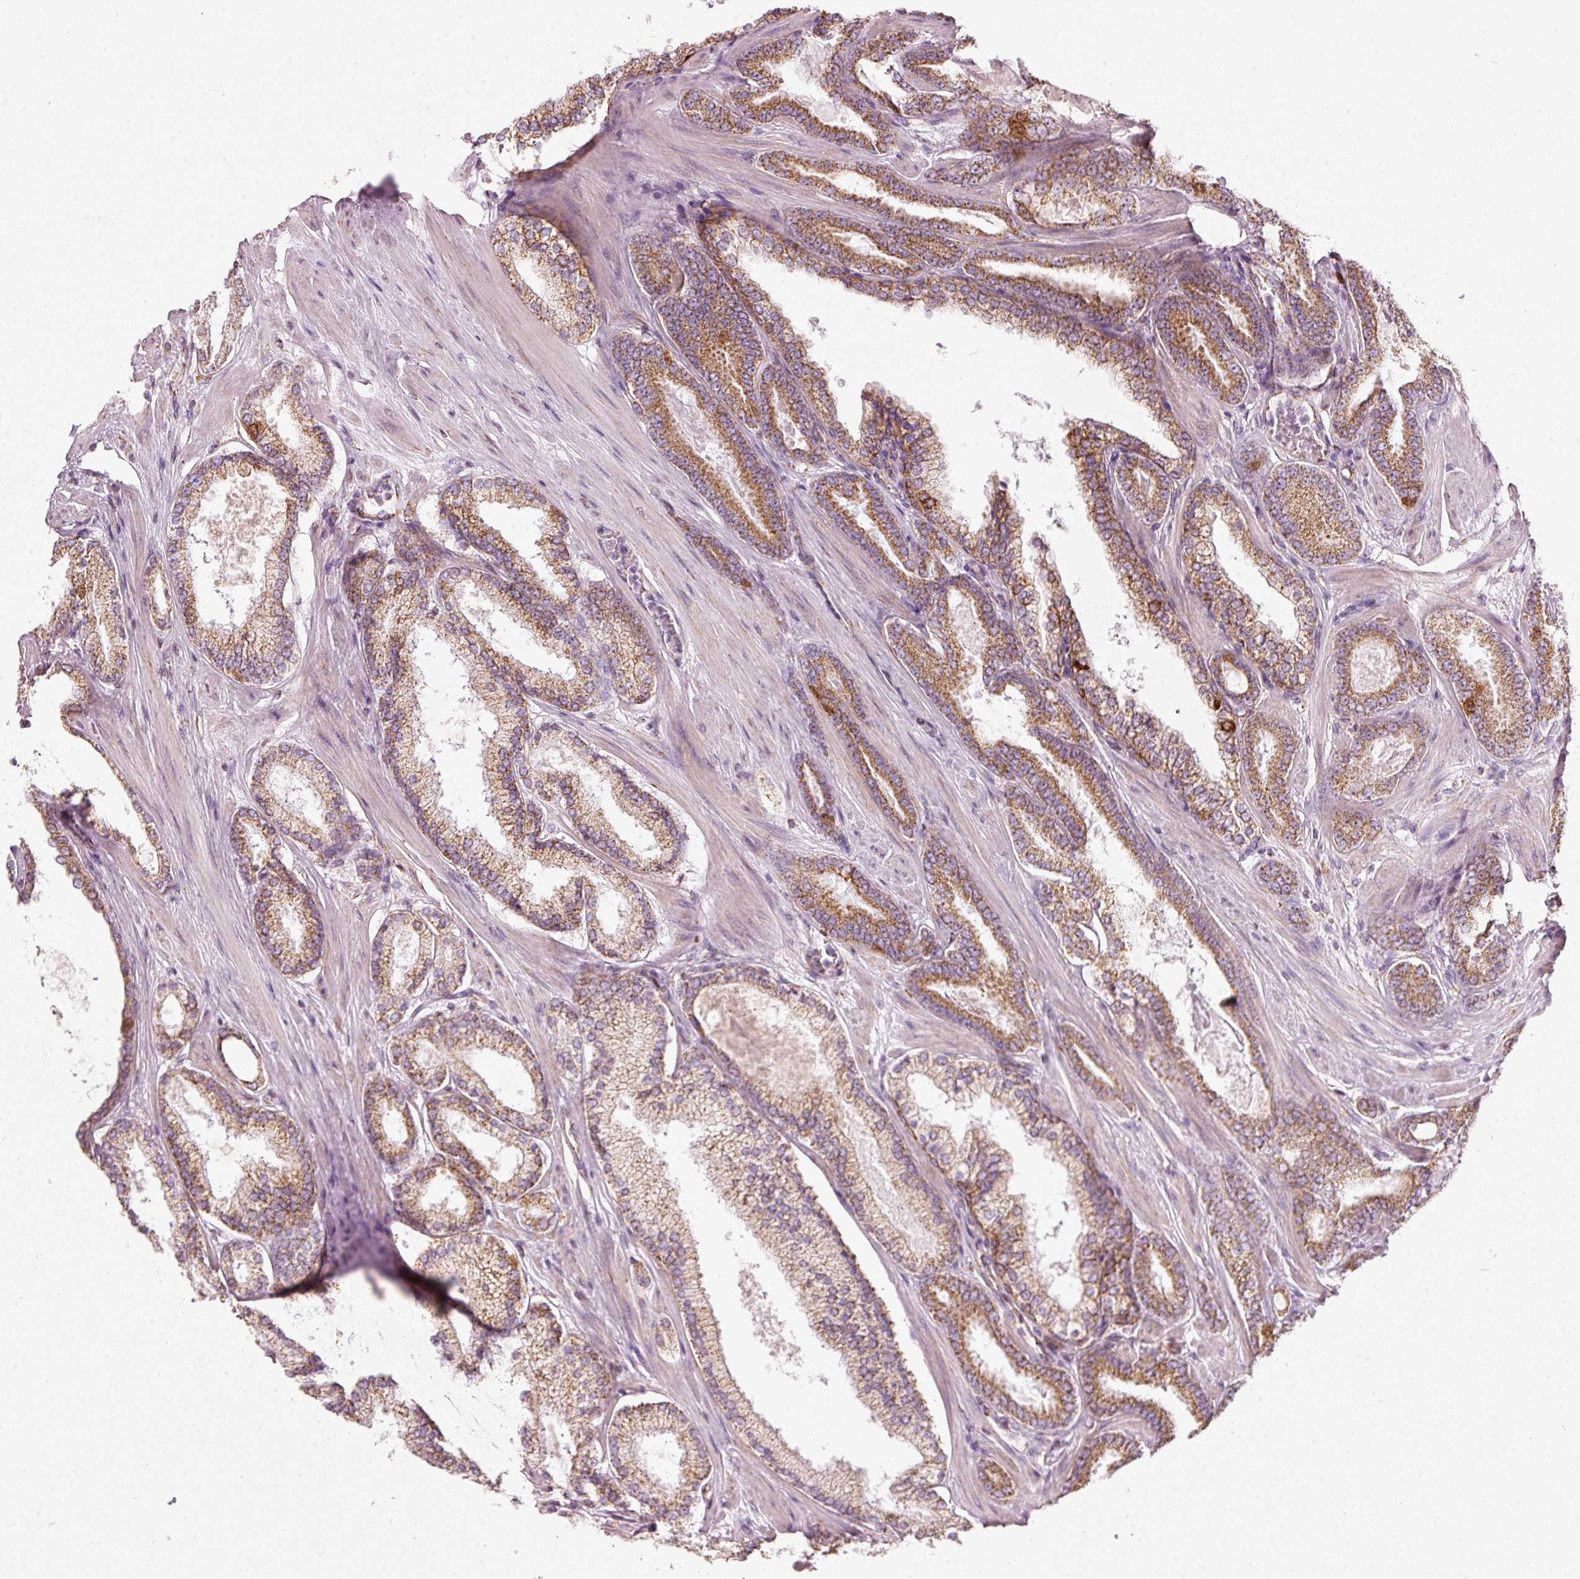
{"staining": {"intensity": "moderate", "quantity": ">75%", "location": "cytoplasmic/membranous"}, "tissue": "prostate cancer", "cell_type": "Tumor cells", "image_type": "cancer", "snomed": [{"axis": "morphology", "description": "Adenocarcinoma, Low grade"}, {"axis": "topography", "description": "Prostate"}], "caption": "Immunohistochemistry (IHC) (DAB (3,3'-diaminobenzidine)) staining of human prostate cancer (adenocarcinoma (low-grade)) shows moderate cytoplasmic/membranous protein expression in about >75% of tumor cells.", "gene": "DUT", "patient": {"sex": "male", "age": 42}}